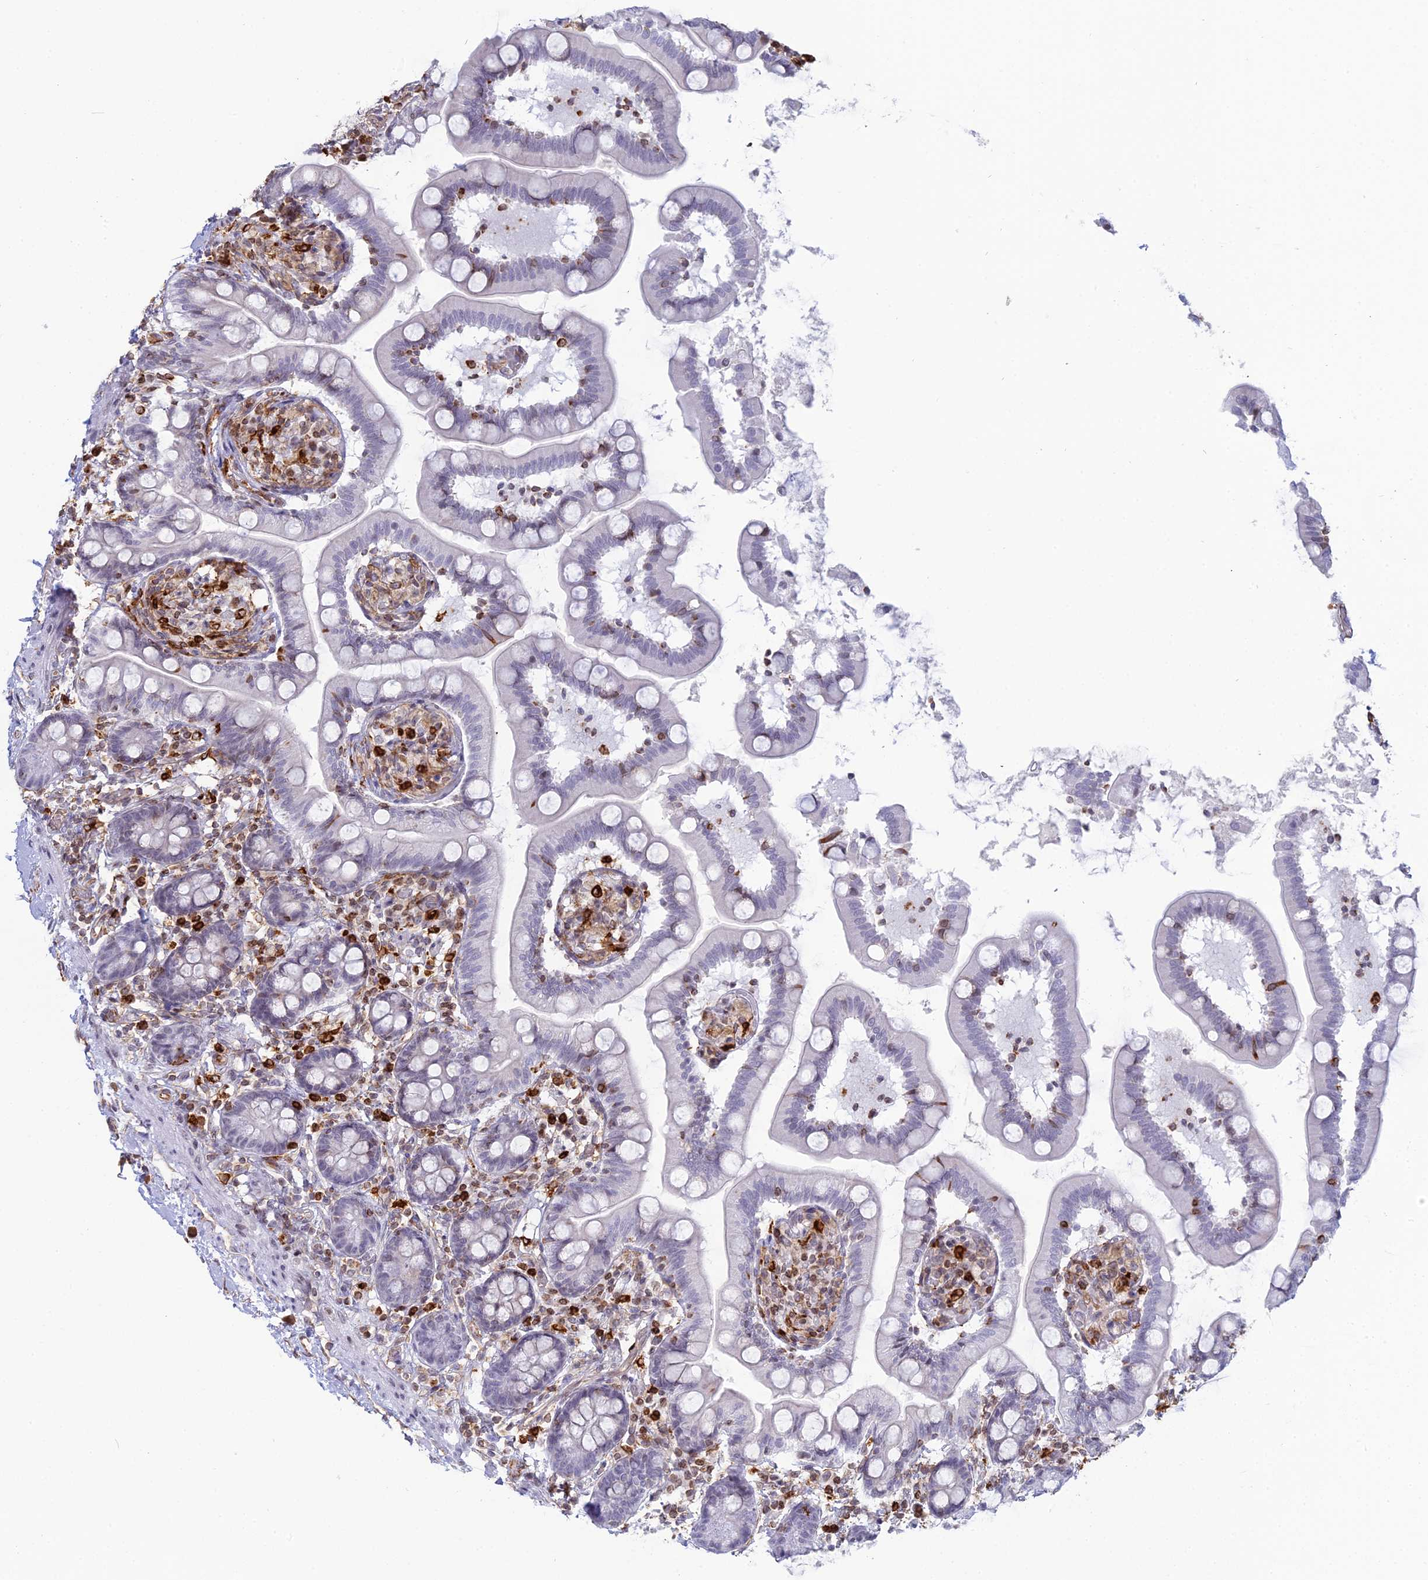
{"staining": {"intensity": "negative", "quantity": "none", "location": "none"}, "tissue": "small intestine", "cell_type": "Glandular cells", "image_type": "normal", "snomed": [{"axis": "morphology", "description": "Normal tissue, NOS"}, {"axis": "topography", "description": "Small intestine"}], "caption": "The immunohistochemistry image has no significant staining in glandular cells of small intestine.", "gene": "APOBR", "patient": {"sex": "female", "age": 64}}